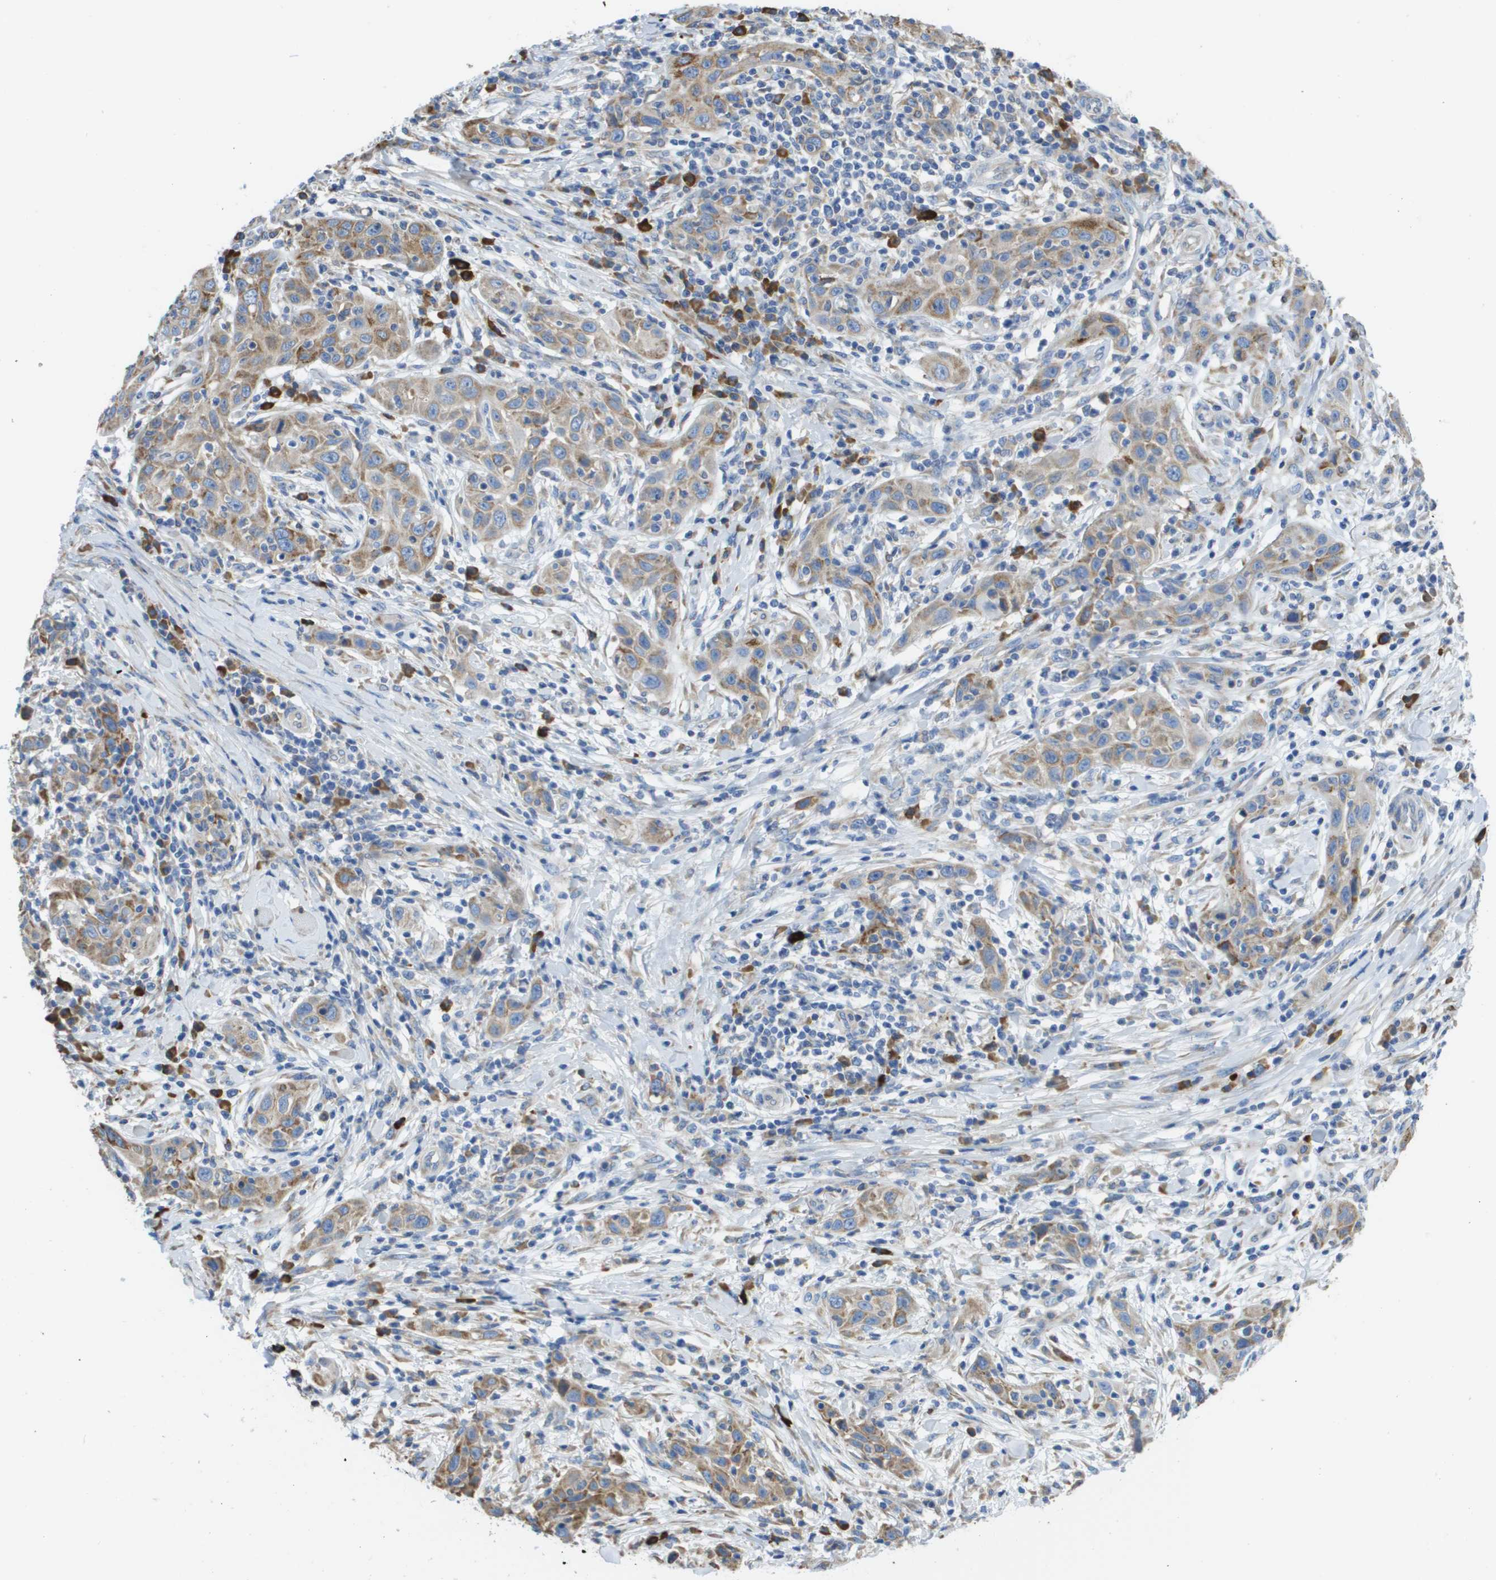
{"staining": {"intensity": "moderate", "quantity": ">75%", "location": "cytoplasmic/membranous"}, "tissue": "skin cancer", "cell_type": "Tumor cells", "image_type": "cancer", "snomed": [{"axis": "morphology", "description": "Squamous cell carcinoma, NOS"}, {"axis": "topography", "description": "Skin"}], "caption": "Tumor cells demonstrate medium levels of moderate cytoplasmic/membranous expression in approximately >75% of cells in human skin cancer (squamous cell carcinoma).", "gene": "SDR42E1", "patient": {"sex": "female", "age": 88}}